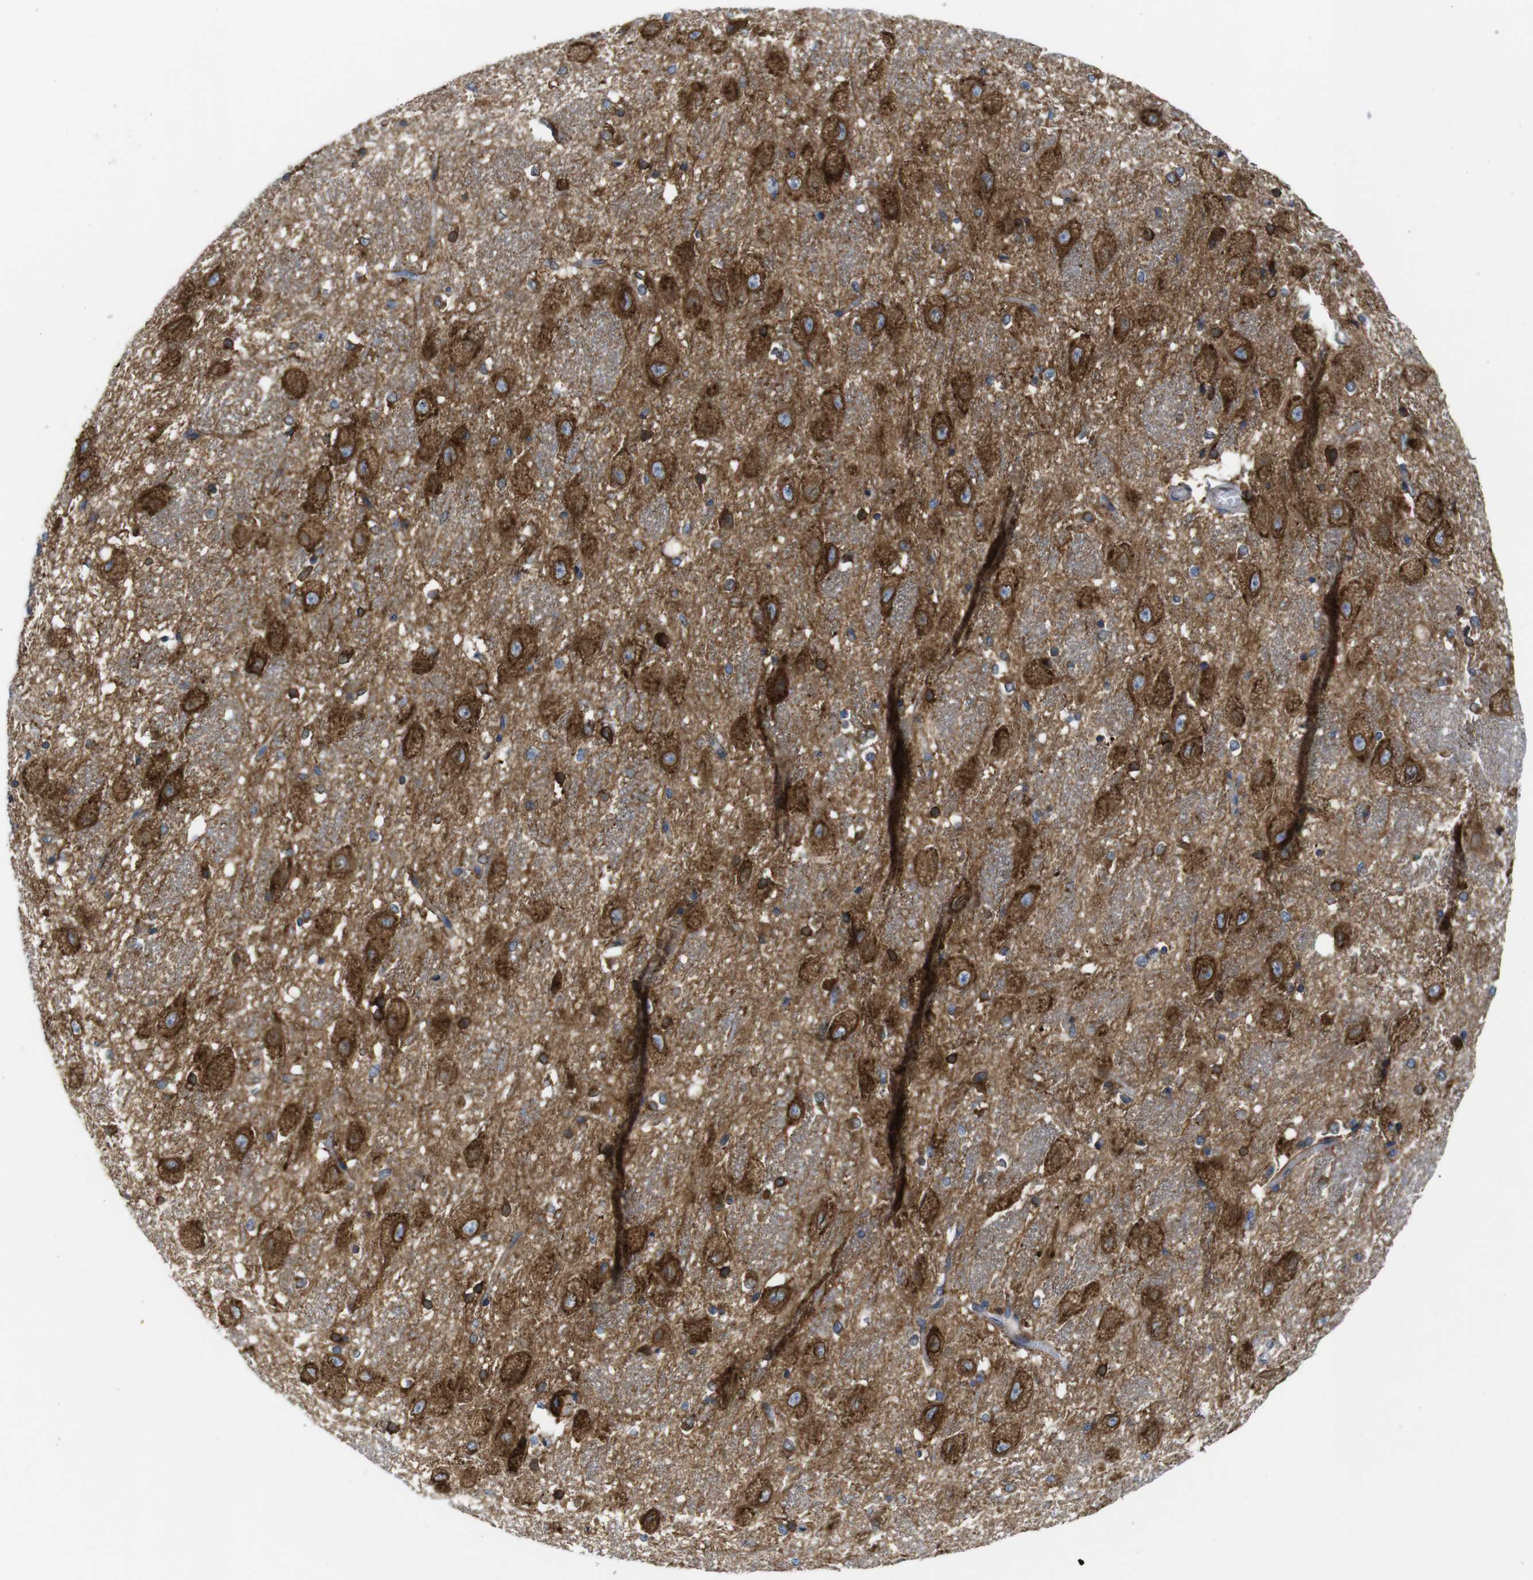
{"staining": {"intensity": "moderate", "quantity": "25%-75%", "location": "cytoplasmic/membranous"}, "tissue": "hippocampus", "cell_type": "Glial cells", "image_type": "normal", "snomed": [{"axis": "morphology", "description": "Normal tissue, NOS"}, {"axis": "topography", "description": "Hippocampus"}], "caption": "DAB immunohistochemical staining of normal hippocampus shows moderate cytoplasmic/membranous protein positivity in about 25%-75% of glial cells. (DAB = brown stain, brightfield microscopy at high magnification).", "gene": "HACD3", "patient": {"sex": "female", "age": 19}}